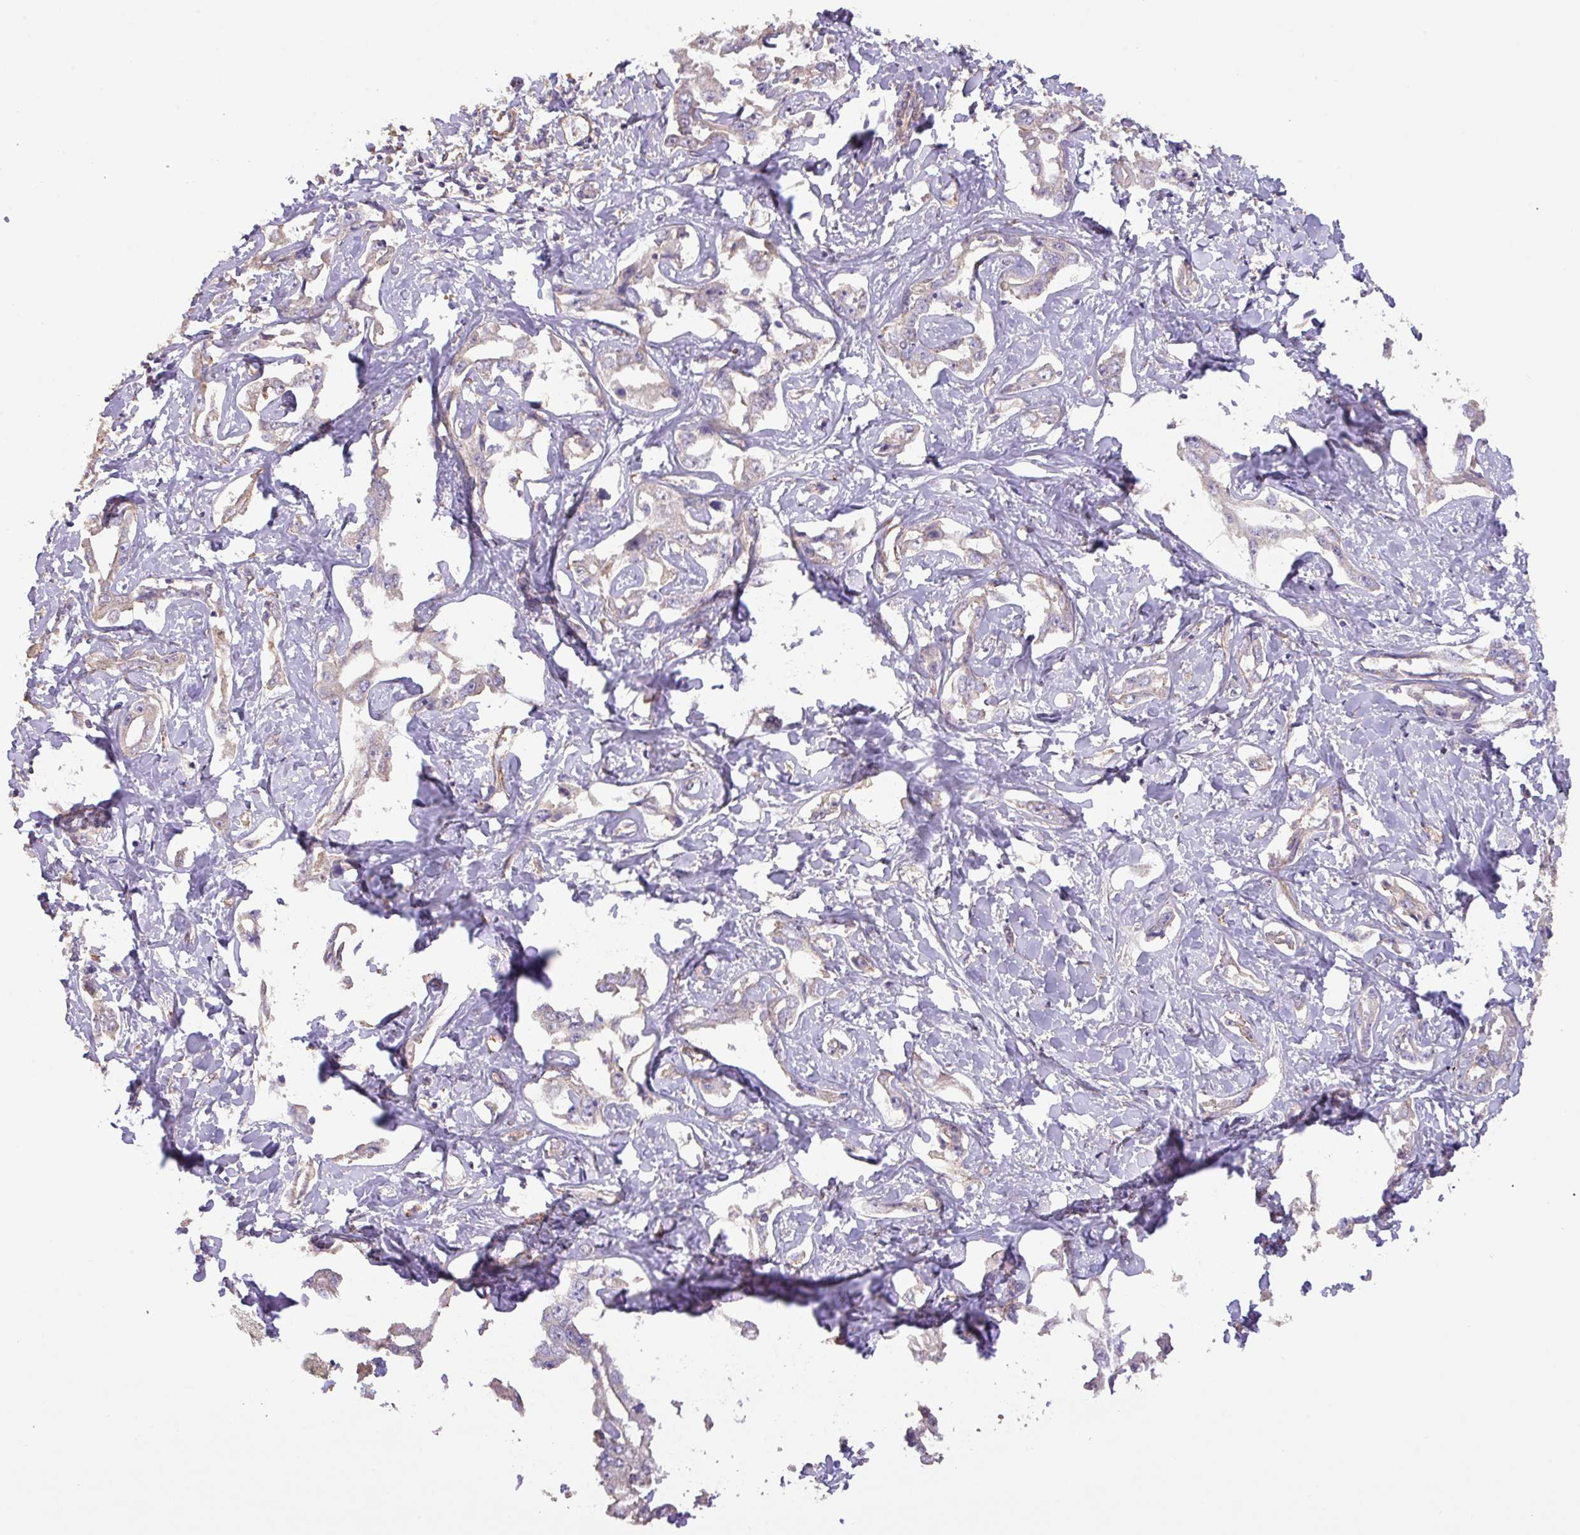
{"staining": {"intensity": "negative", "quantity": "none", "location": "none"}, "tissue": "liver cancer", "cell_type": "Tumor cells", "image_type": "cancer", "snomed": [{"axis": "morphology", "description": "Cholangiocarcinoma"}, {"axis": "topography", "description": "Liver"}], "caption": "Immunohistochemistry (IHC) micrograph of liver cancer stained for a protein (brown), which displays no expression in tumor cells.", "gene": "CALML4", "patient": {"sex": "male", "age": 59}}